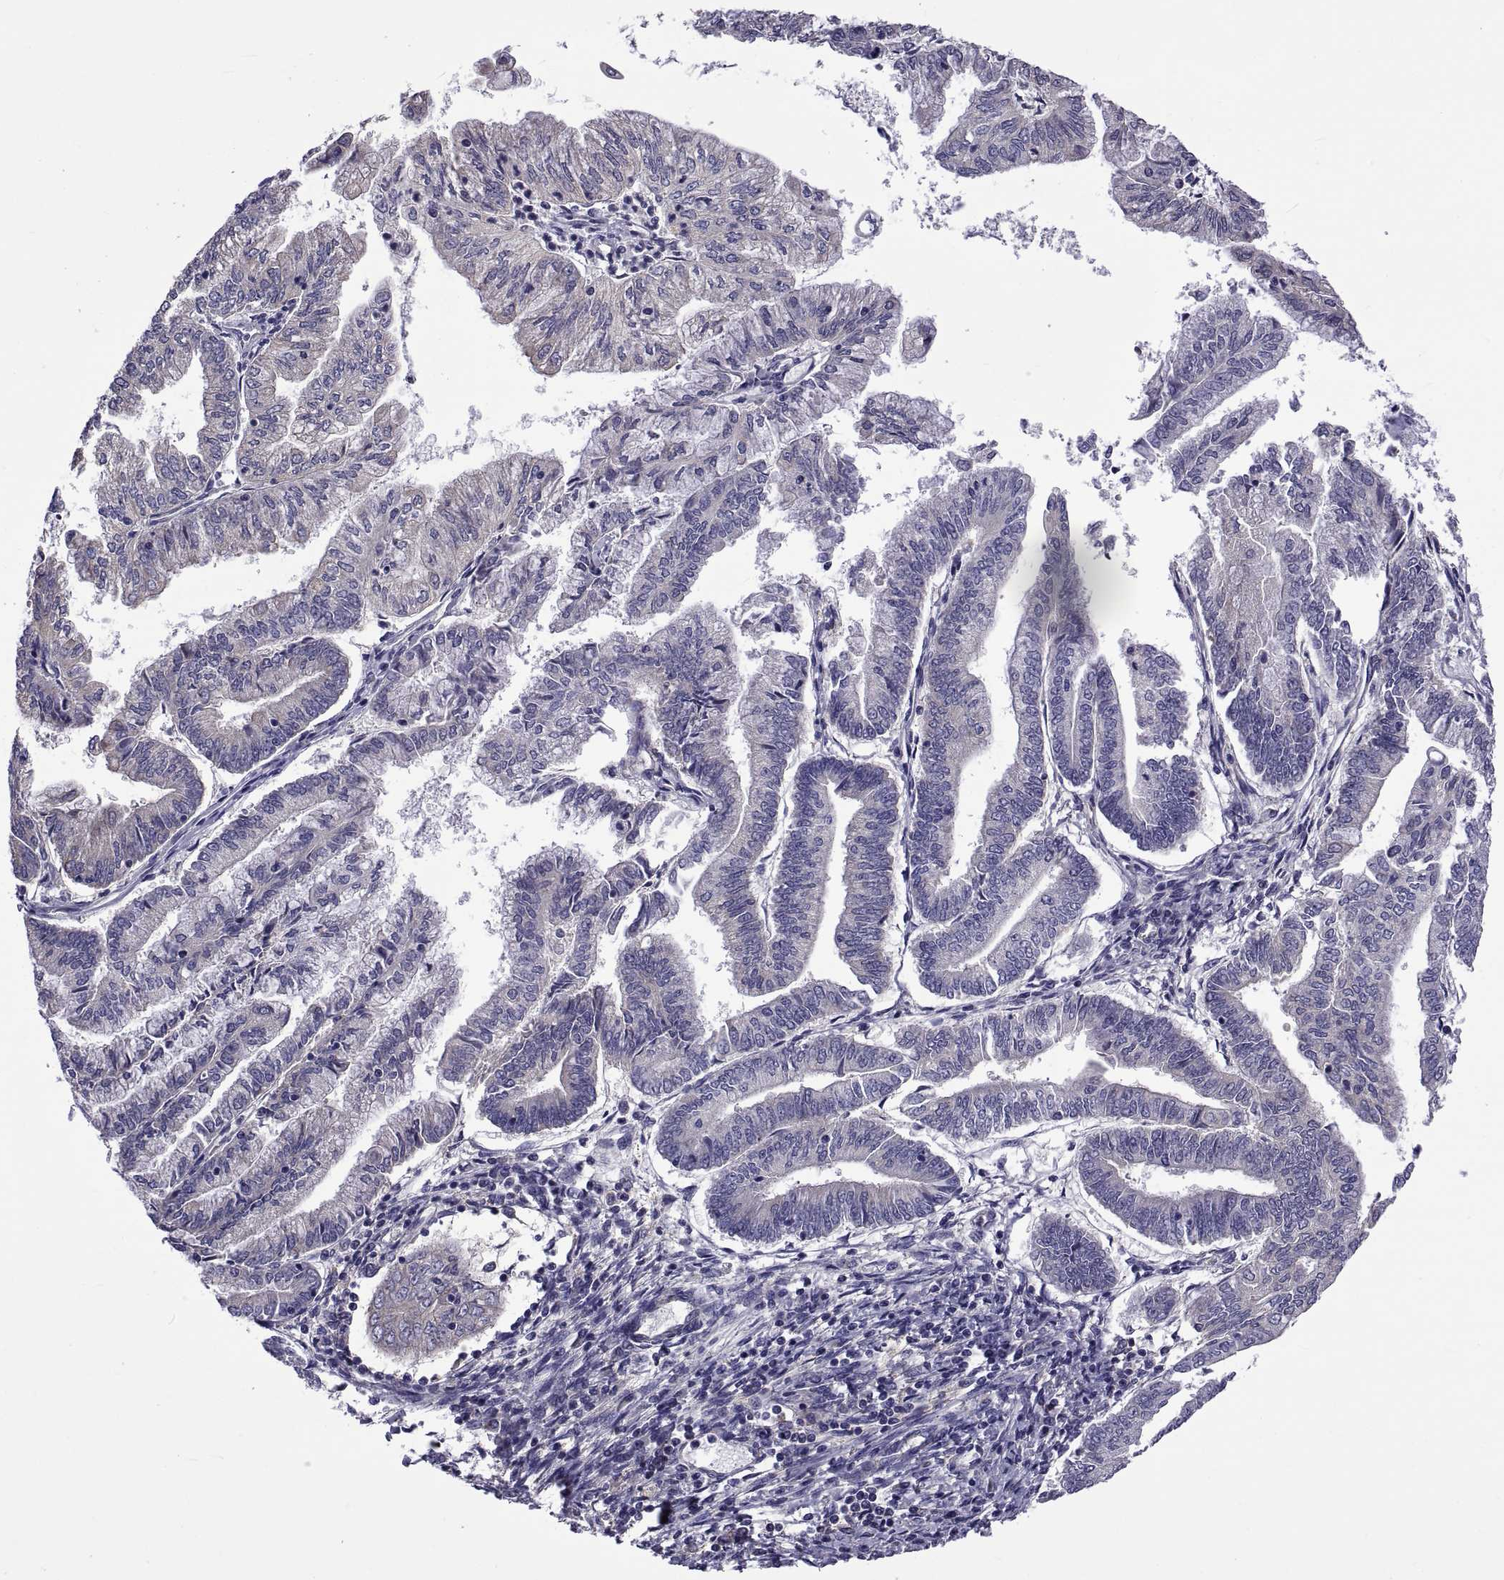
{"staining": {"intensity": "negative", "quantity": "none", "location": "none"}, "tissue": "endometrial cancer", "cell_type": "Tumor cells", "image_type": "cancer", "snomed": [{"axis": "morphology", "description": "Adenocarcinoma, NOS"}, {"axis": "topography", "description": "Endometrium"}], "caption": "Immunohistochemical staining of endometrial adenocarcinoma demonstrates no significant staining in tumor cells.", "gene": "TMC3", "patient": {"sex": "female", "age": 55}}